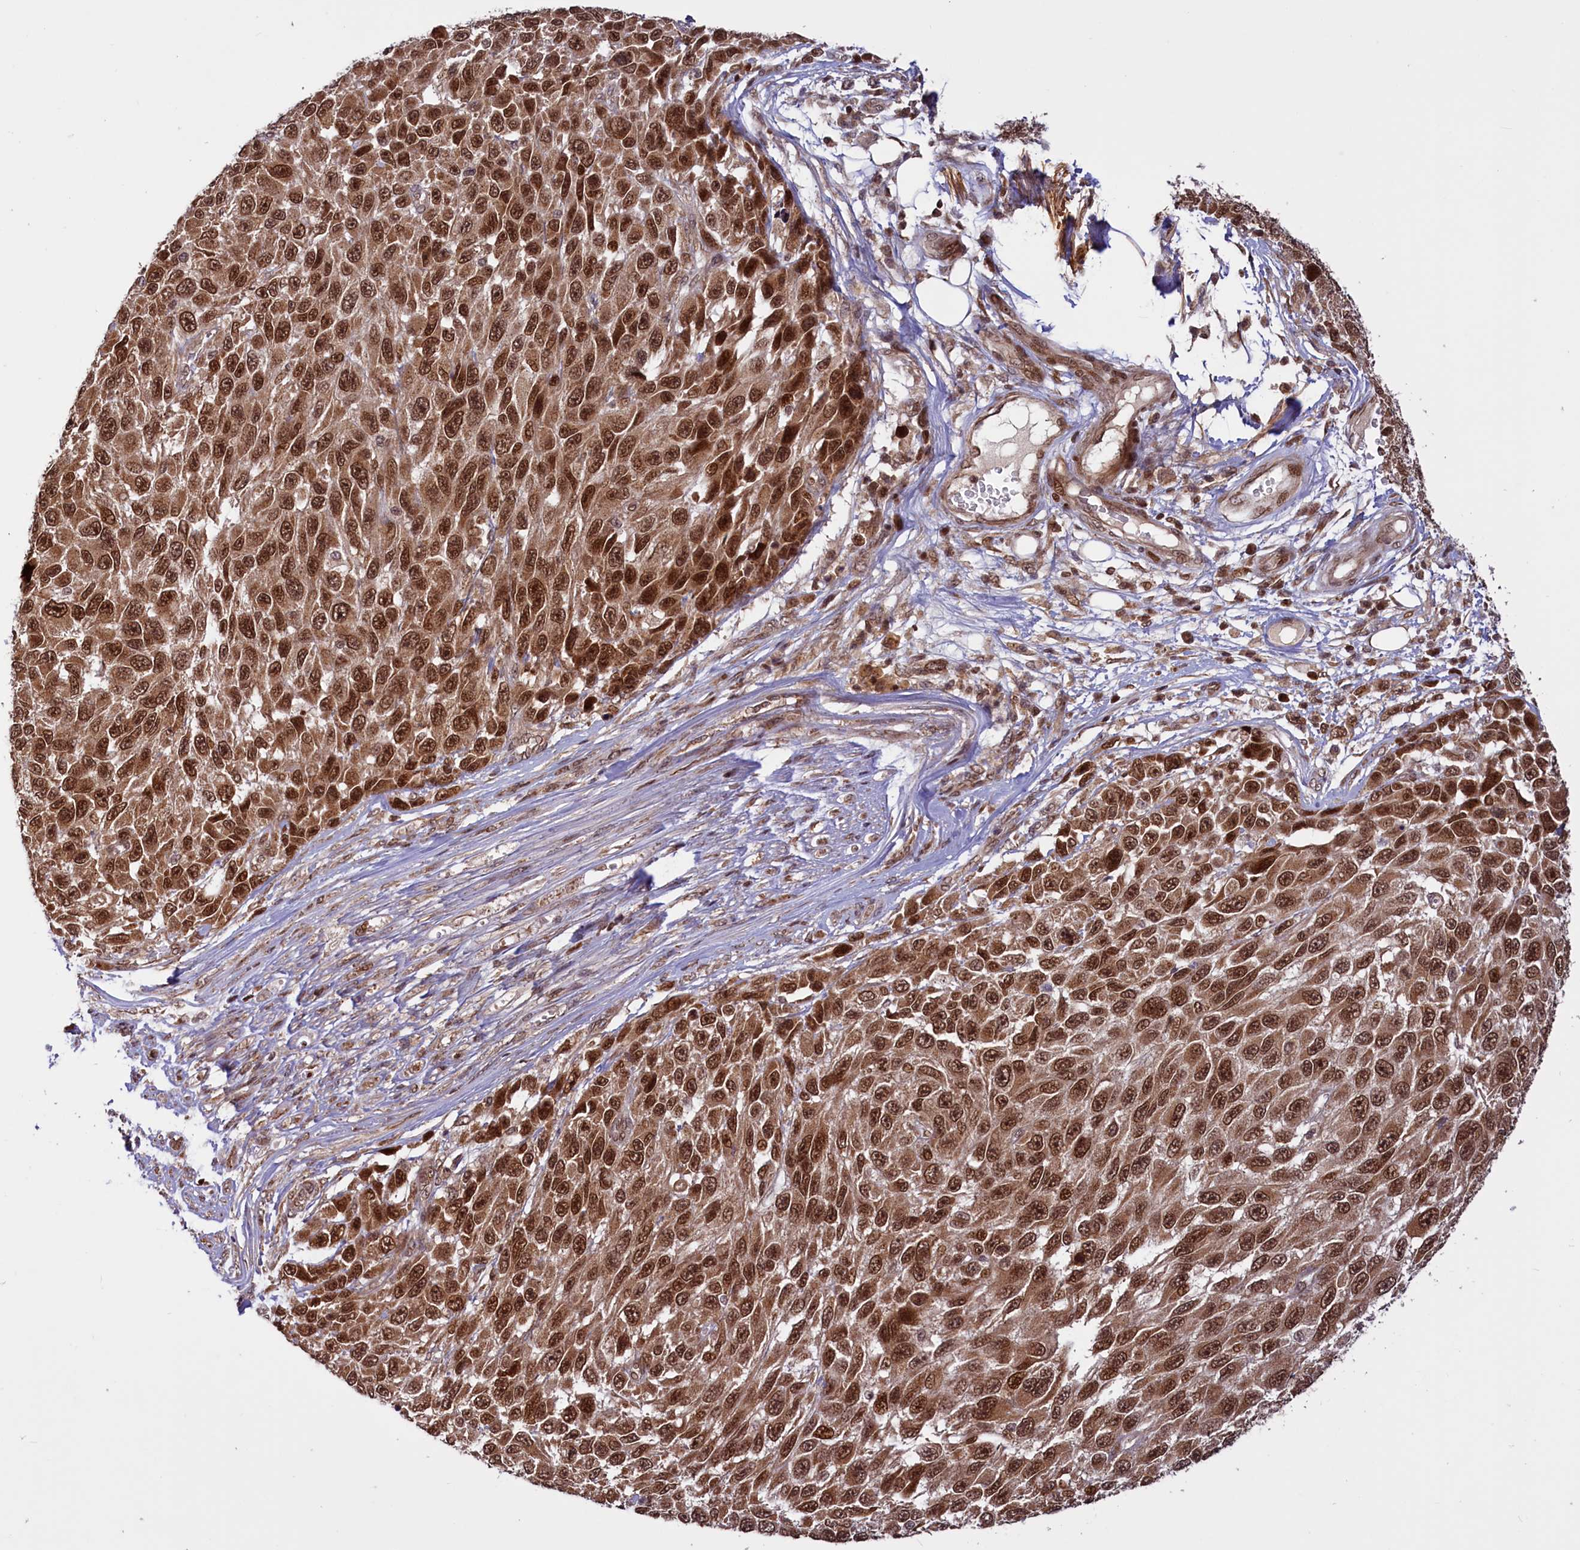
{"staining": {"intensity": "strong", "quantity": ">75%", "location": "cytoplasmic/membranous,nuclear"}, "tissue": "melanoma", "cell_type": "Tumor cells", "image_type": "cancer", "snomed": [{"axis": "morphology", "description": "Normal tissue, NOS"}, {"axis": "morphology", "description": "Malignant melanoma, NOS"}, {"axis": "topography", "description": "Skin"}], "caption": "A brown stain highlights strong cytoplasmic/membranous and nuclear positivity of a protein in human melanoma tumor cells. The staining is performed using DAB (3,3'-diaminobenzidine) brown chromogen to label protein expression. The nuclei are counter-stained blue using hematoxylin.", "gene": "PHC3", "patient": {"sex": "female", "age": 96}}